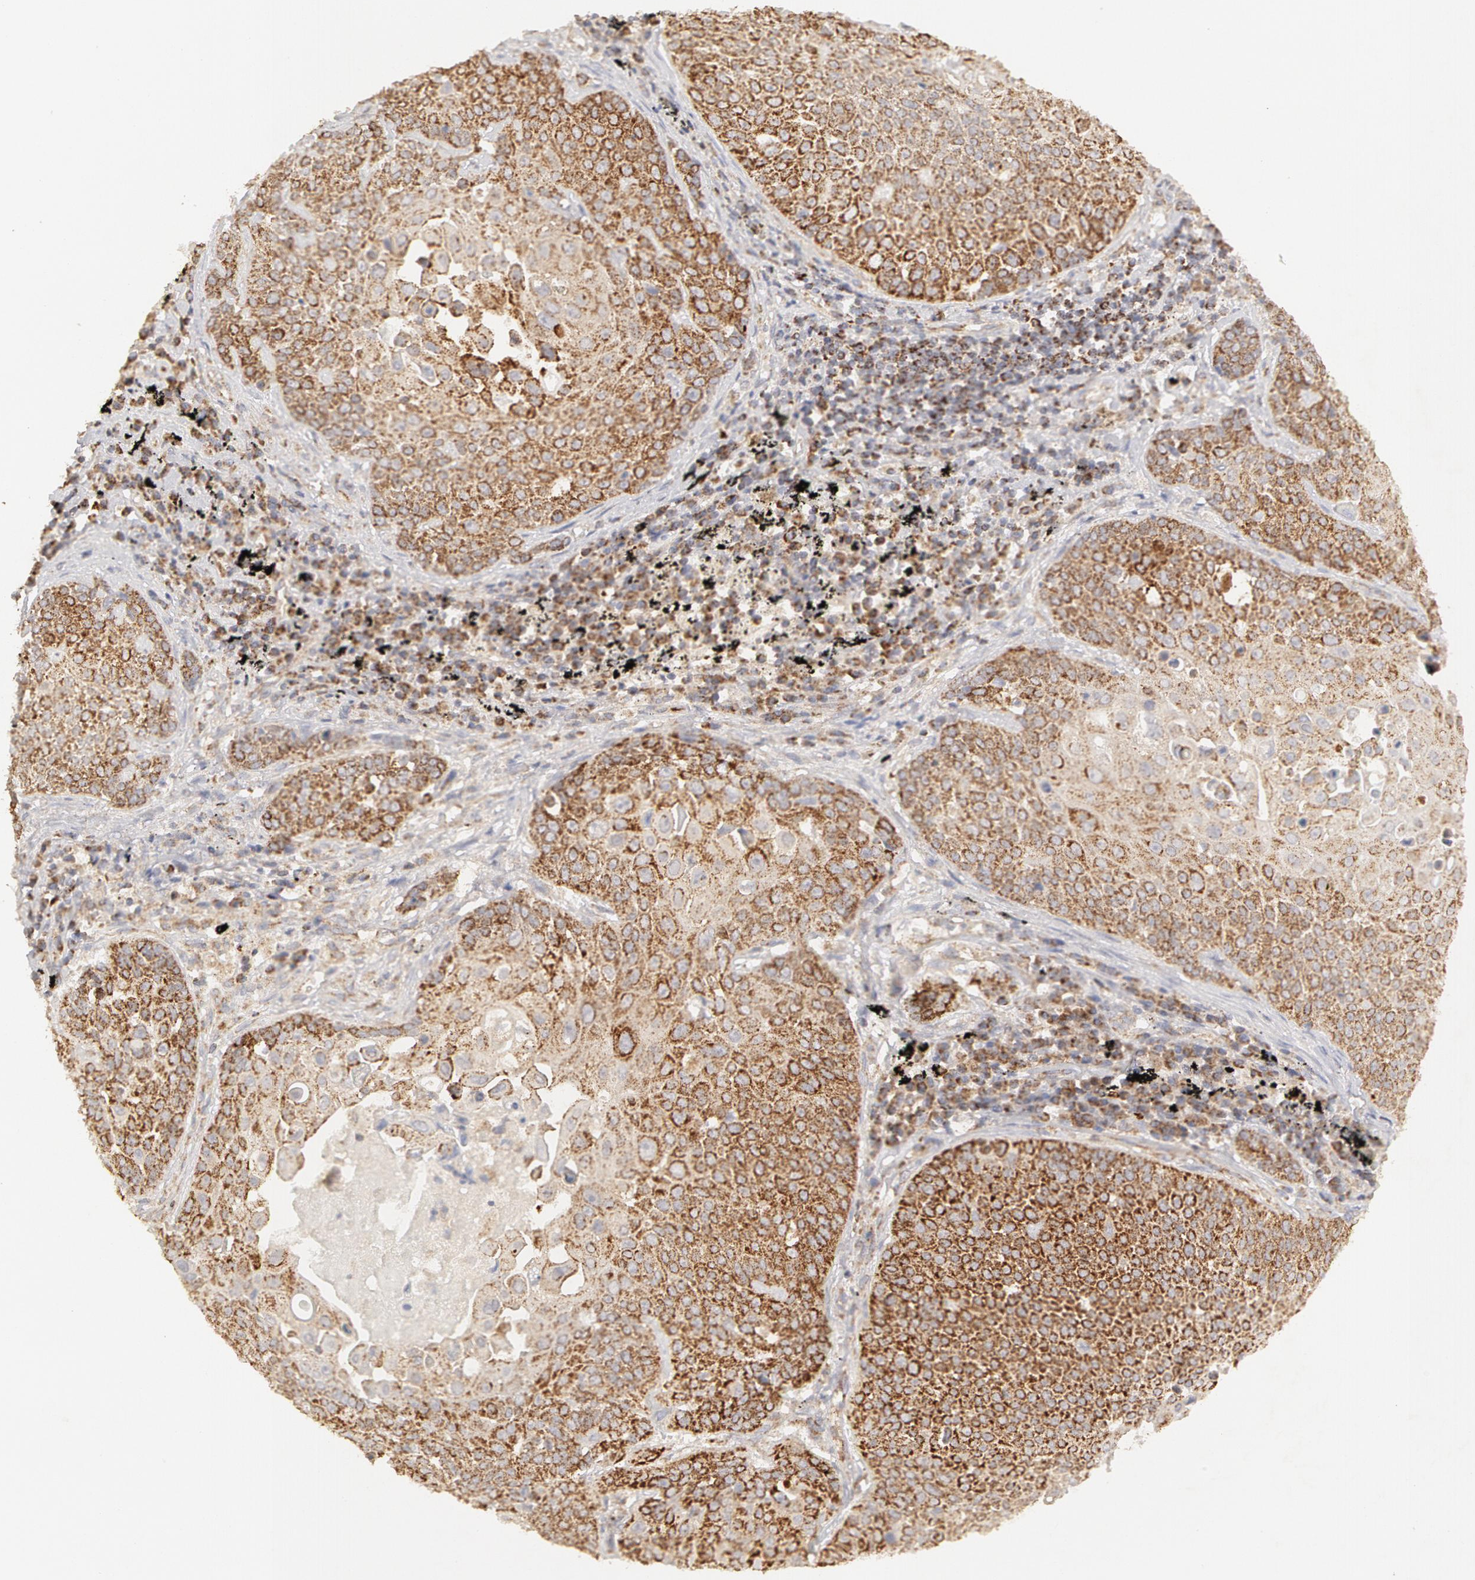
{"staining": {"intensity": "moderate", "quantity": ">75%", "location": "cytoplasmic/membranous"}, "tissue": "lung cancer", "cell_type": "Tumor cells", "image_type": "cancer", "snomed": [{"axis": "morphology", "description": "Adenocarcinoma, NOS"}, {"axis": "topography", "description": "Lung"}], "caption": "Brown immunohistochemical staining in lung cancer (adenocarcinoma) demonstrates moderate cytoplasmic/membranous expression in about >75% of tumor cells.", "gene": "ADPRH", "patient": {"sex": "male", "age": 60}}